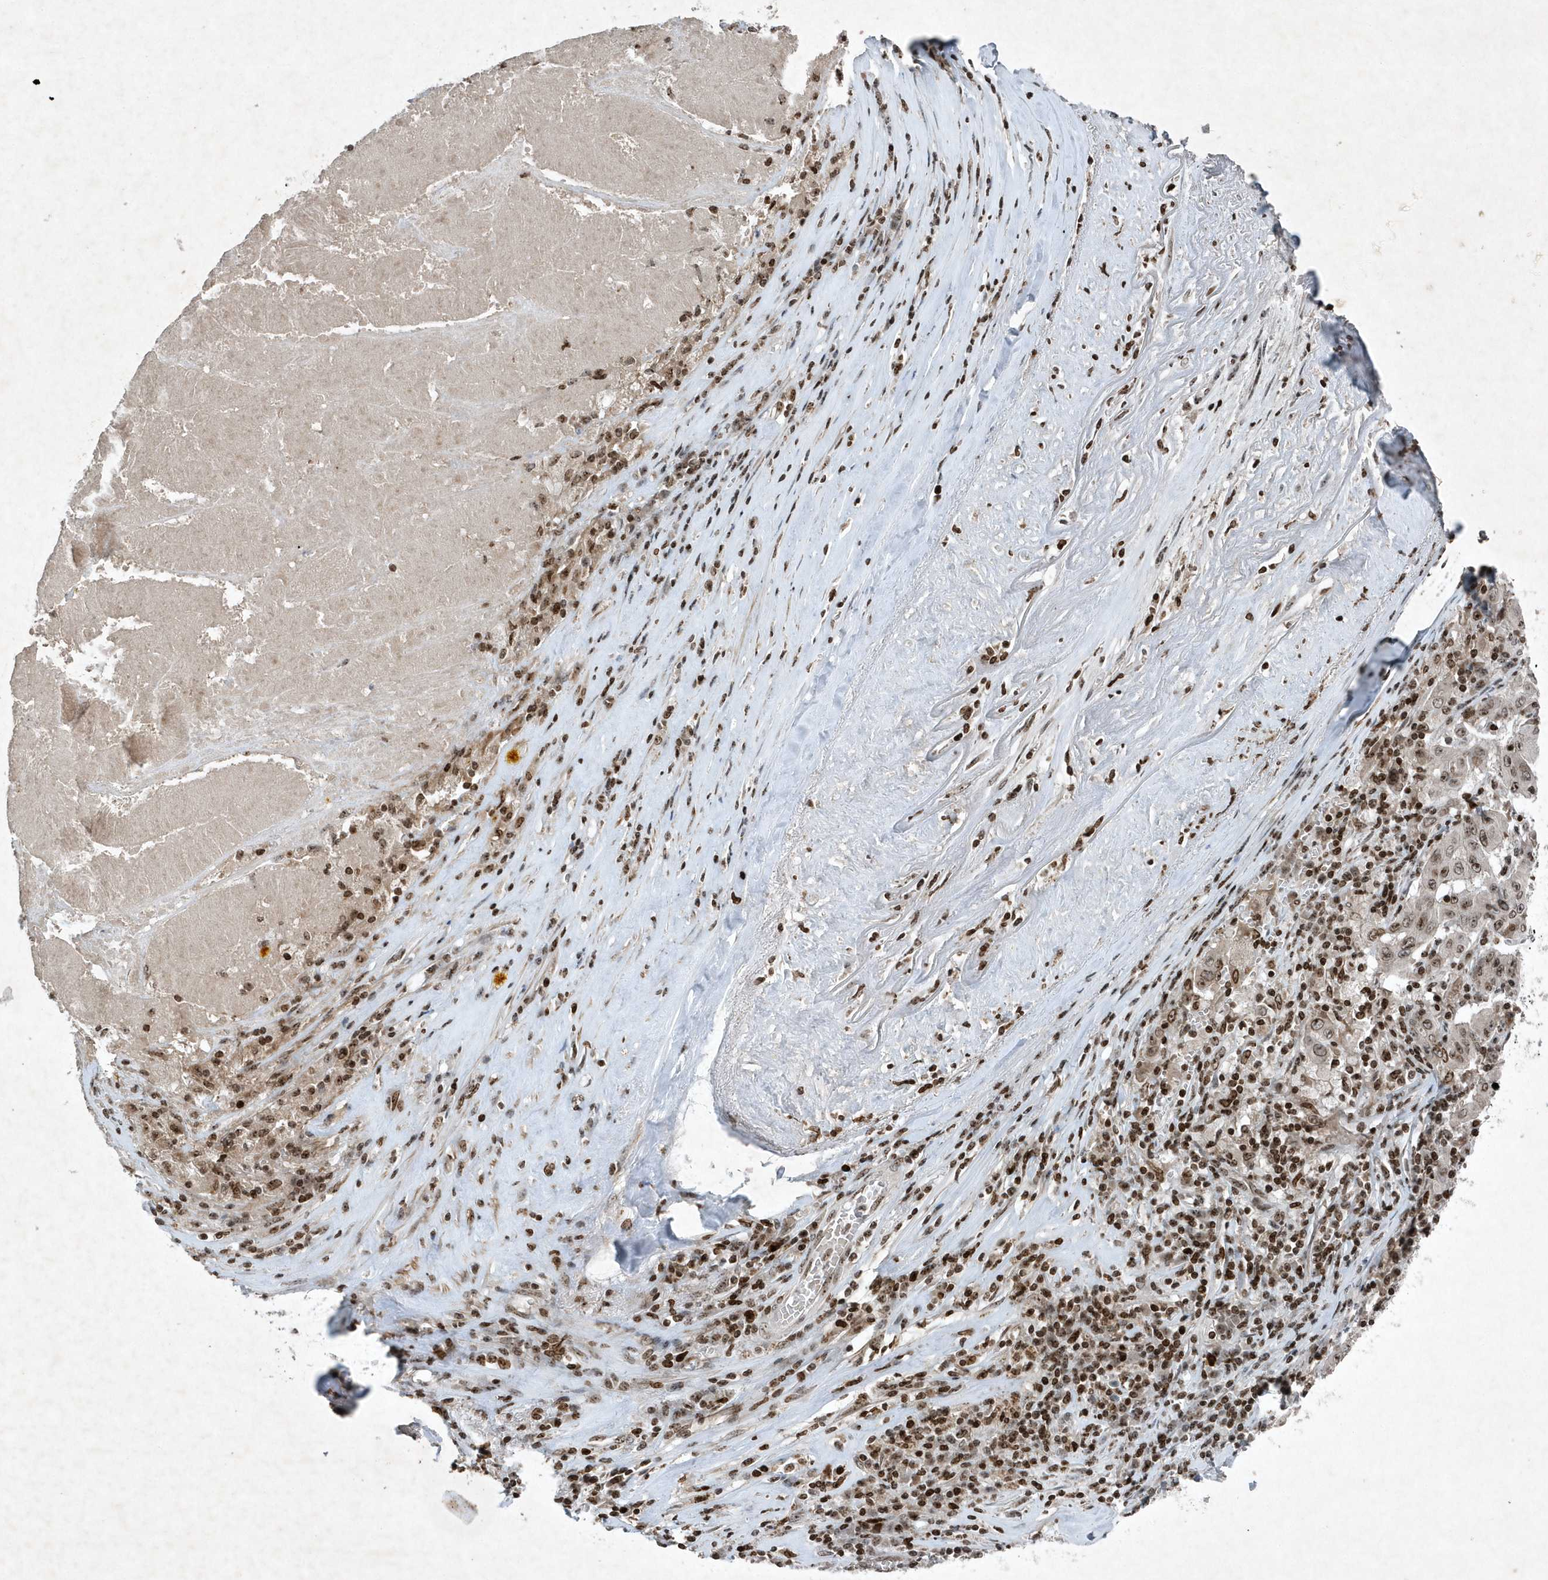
{"staining": {"intensity": "moderate", "quantity": ">75%", "location": "nuclear"}, "tissue": "pancreatic cancer", "cell_type": "Tumor cells", "image_type": "cancer", "snomed": [{"axis": "morphology", "description": "Adenocarcinoma, NOS"}, {"axis": "topography", "description": "Pancreas"}], "caption": "Pancreatic cancer (adenocarcinoma) was stained to show a protein in brown. There is medium levels of moderate nuclear positivity in about >75% of tumor cells.", "gene": "QTRT2", "patient": {"sex": "male", "age": 63}}